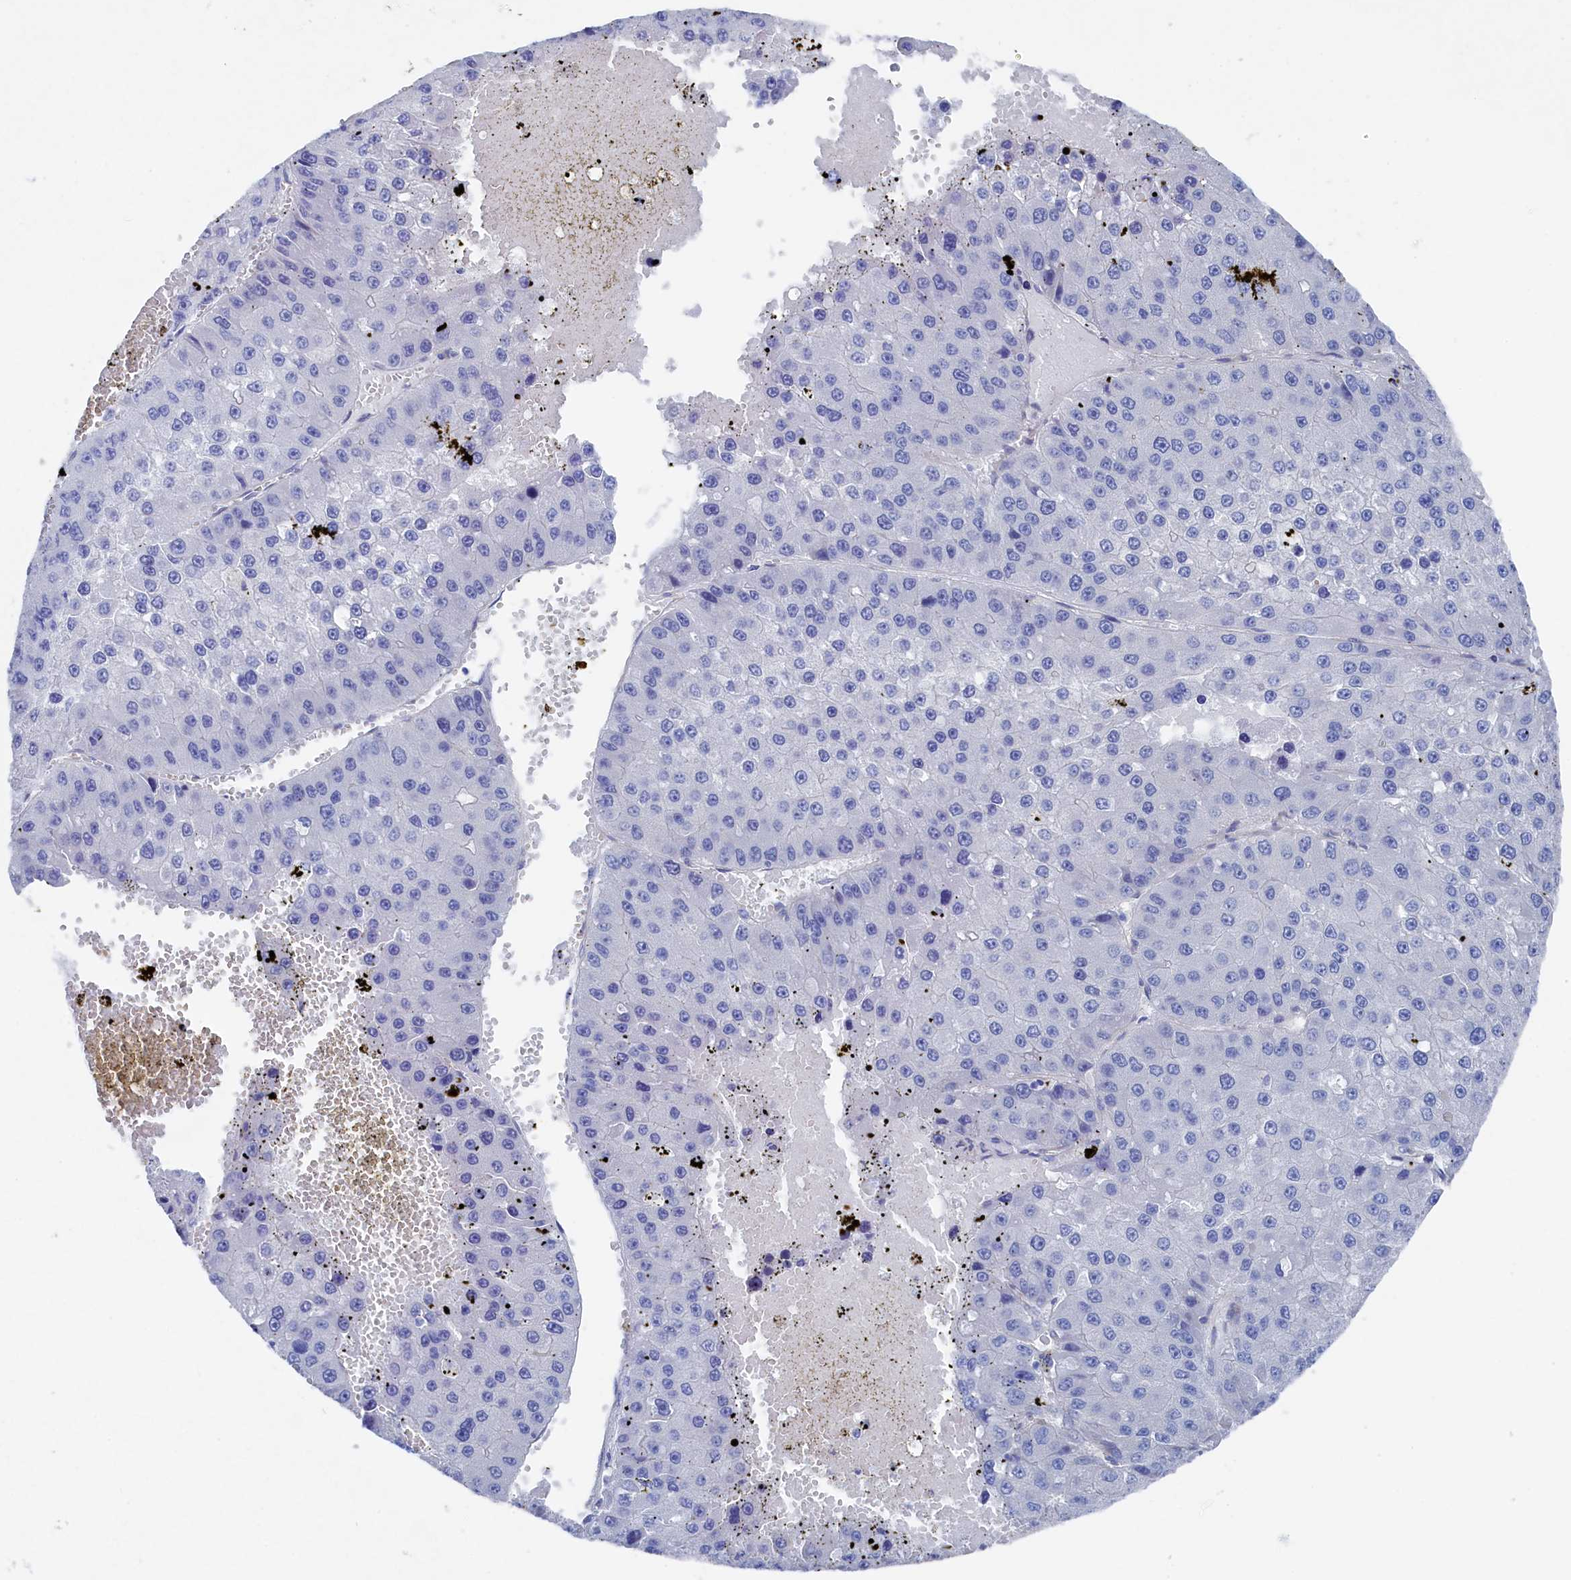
{"staining": {"intensity": "negative", "quantity": "none", "location": "none"}, "tissue": "liver cancer", "cell_type": "Tumor cells", "image_type": "cancer", "snomed": [{"axis": "morphology", "description": "Carcinoma, Hepatocellular, NOS"}, {"axis": "topography", "description": "Liver"}], "caption": "IHC of liver cancer (hepatocellular carcinoma) exhibits no positivity in tumor cells.", "gene": "TMOD2", "patient": {"sex": "female", "age": 73}}